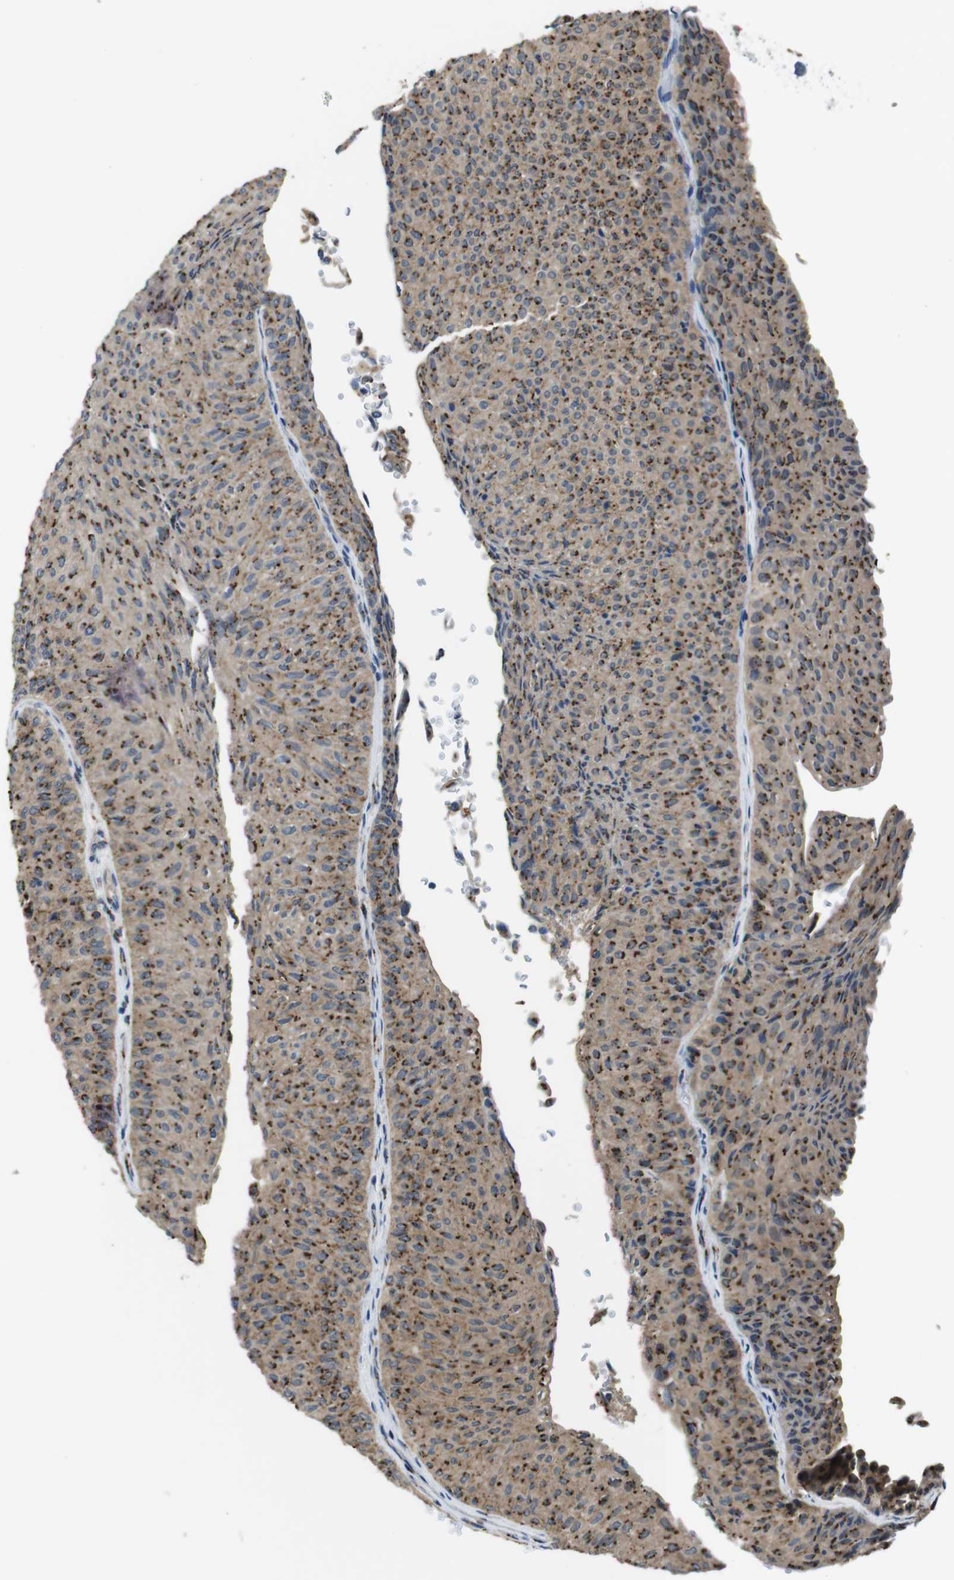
{"staining": {"intensity": "moderate", "quantity": ">75%", "location": "cytoplasmic/membranous"}, "tissue": "urothelial cancer", "cell_type": "Tumor cells", "image_type": "cancer", "snomed": [{"axis": "morphology", "description": "Urothelial carcinoma, Low grade"}, {"axis": "topography", "description": "Urinary bladder"}], "caption": "Urothelial cancer stained with IHC demonstrates moderate cytoplasmic/membranous positivity in approximately >75% of tumor cells.", "gene": "RAB6A", "patient": {"sex": "male", "age": 78}}